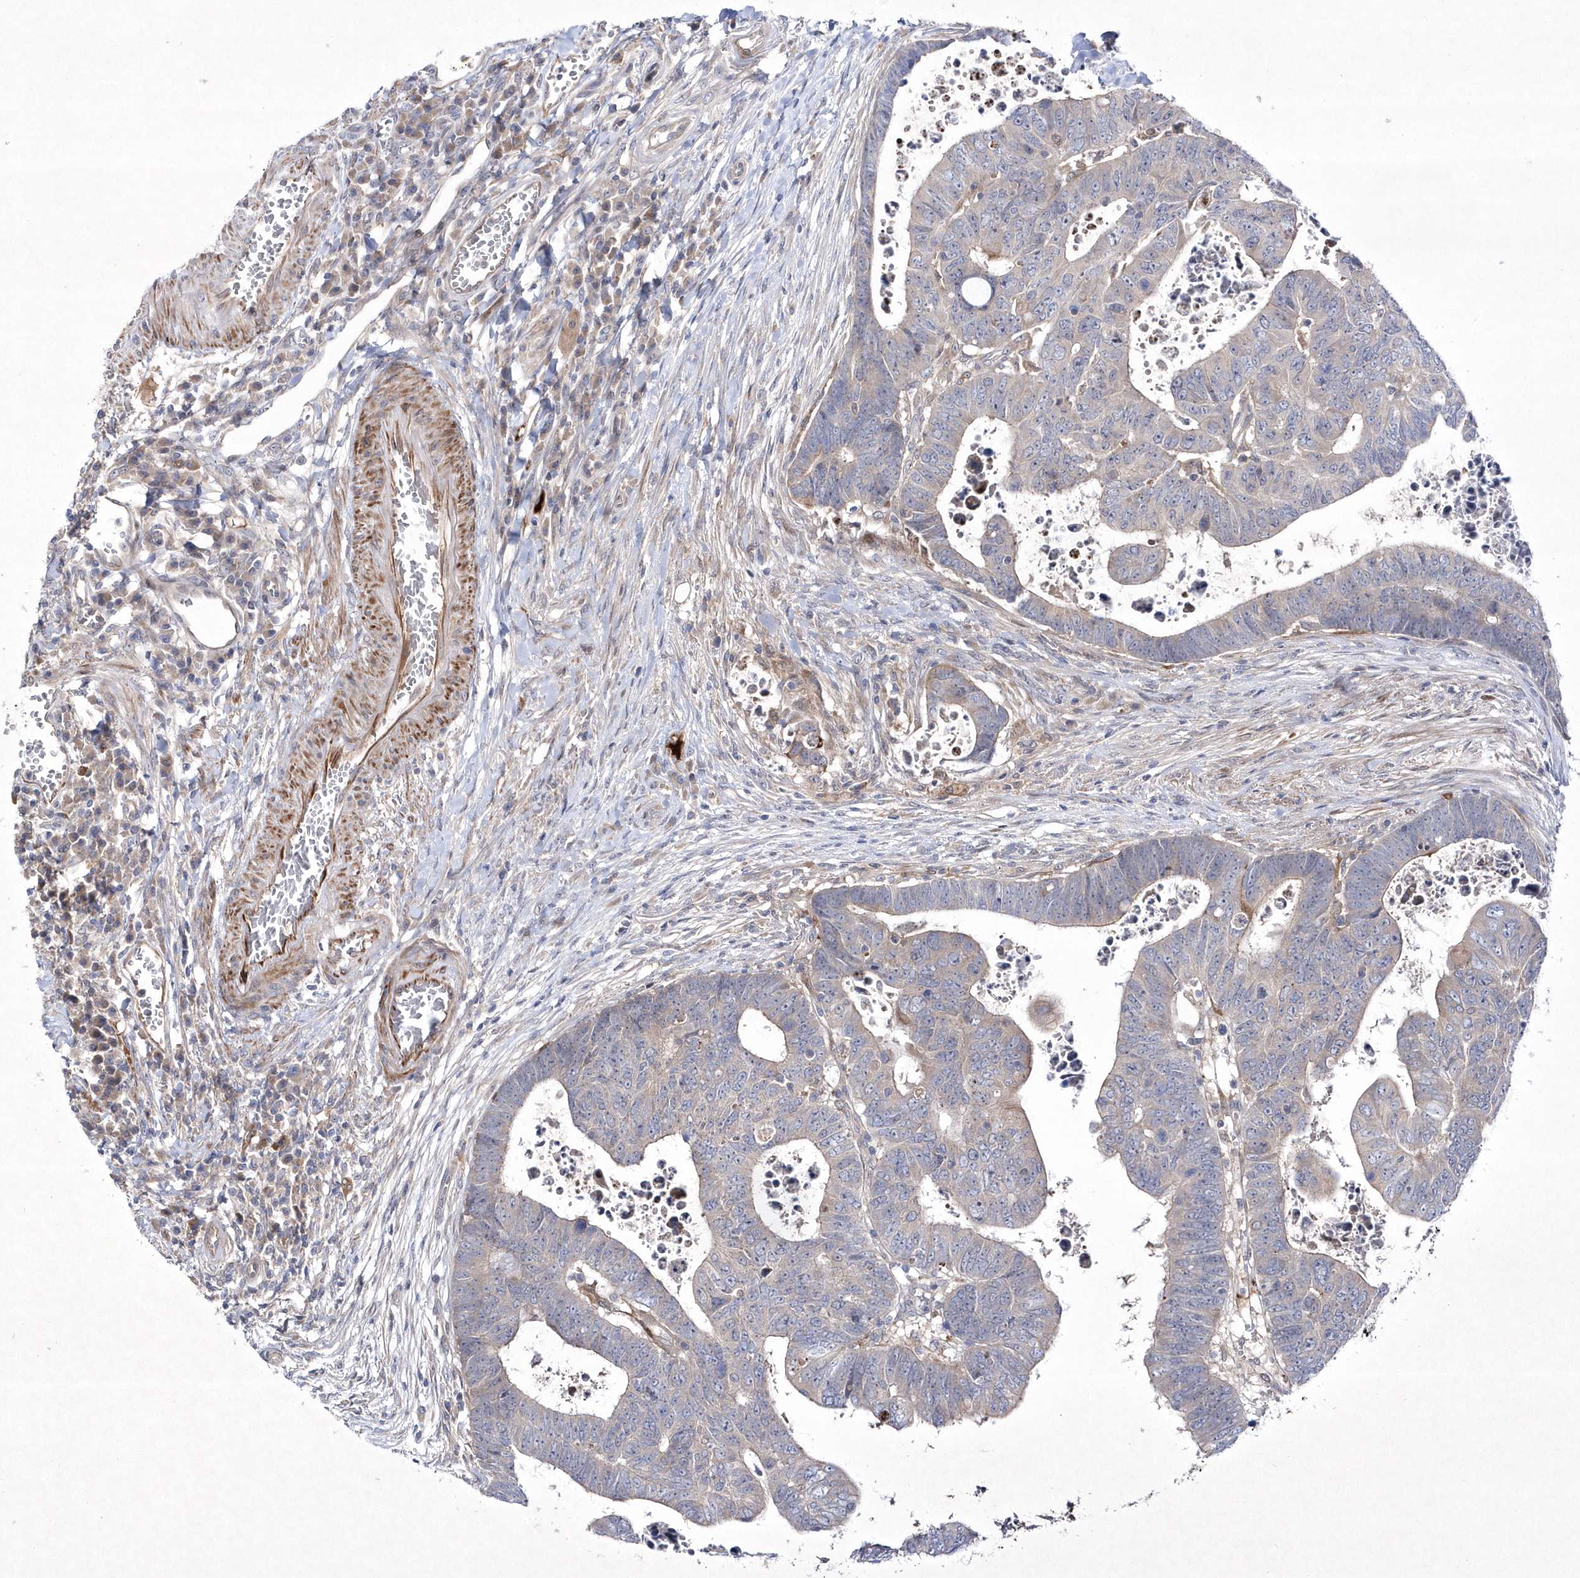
{"staining": {"intensity": "negative", "quantity": "none", "location": "none"}, "tissue": "colorectal cancer", "cell_type": "Tumor cells", "image_type": "cancer", "snomed": [{"axis": "morphology", "description": "Normal tissue, NOS"}, {"axis": "morphology", "description": "Adenocarcinoma, NOS"}, {"axis": "topography", "description": "Rectum"}], "caption": "Tumor cells show no significant expression in colorectal cancer (adenocarcinoma).", "gene": "DSPP", "patient": {"sex": "female", "age": 65}}